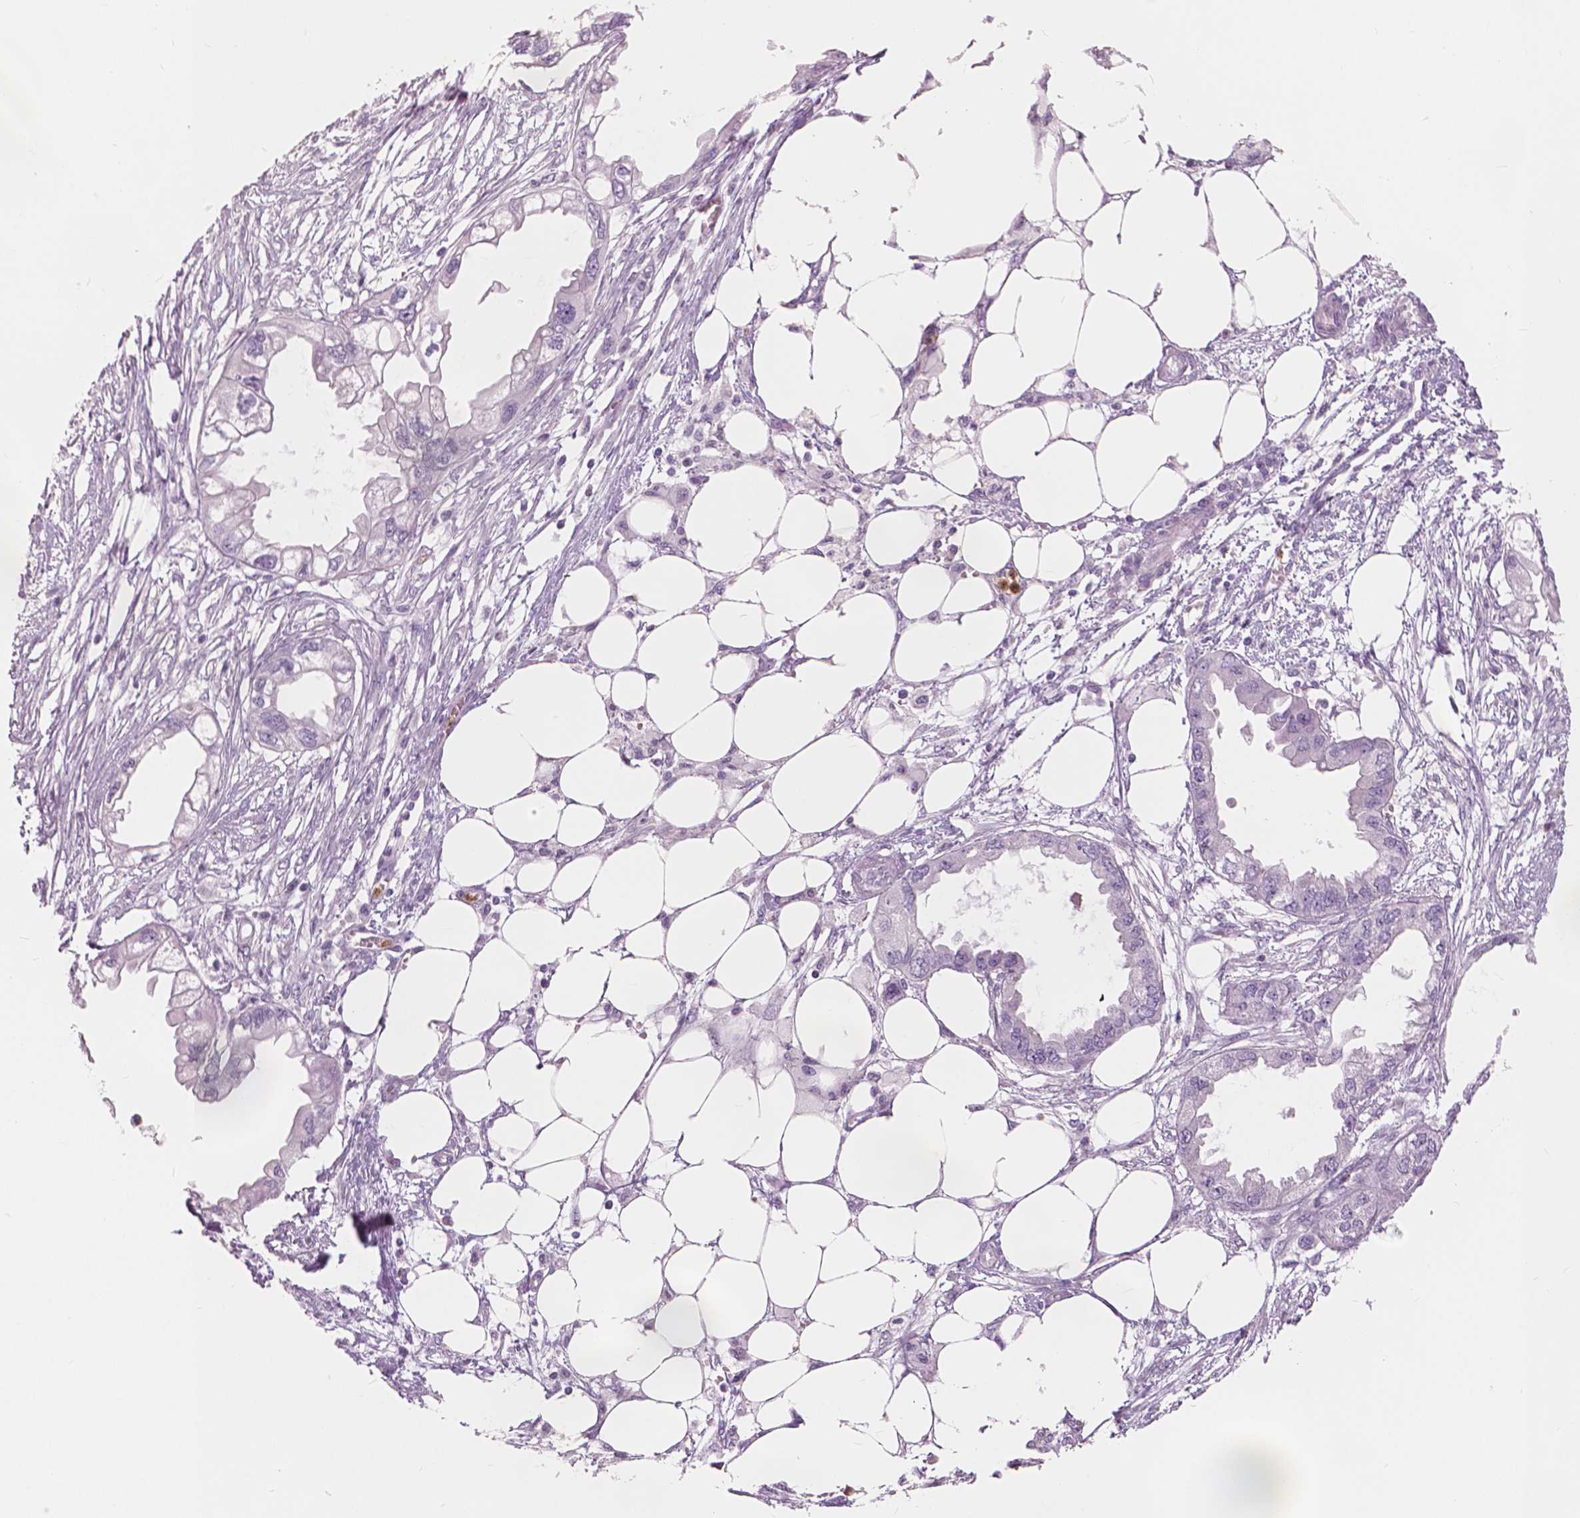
{"staining": {"intensity": "negative", "quantity": "none", "location": "none"}, "tissue": "endometrial cancer", "cell_type": "Tumor cells", "image_type": "cancer", "snomed": [{"axis": "morphology", "description": "Adenocarcinoma, NOS"}, {"axis": "morphology", "description": "Adenocarcinoma, metastatic, NOS"}, {"axis": "topography", "description": "Adipose tissue"}, {"axis": "topography", "description": "Endometrium"}], "caption": "Tumor cells are negative for protein expression in human adenocarcinoma (endometrial).", "gene": "CXCR2", "patient": {"sex": "female", "age": 67}}